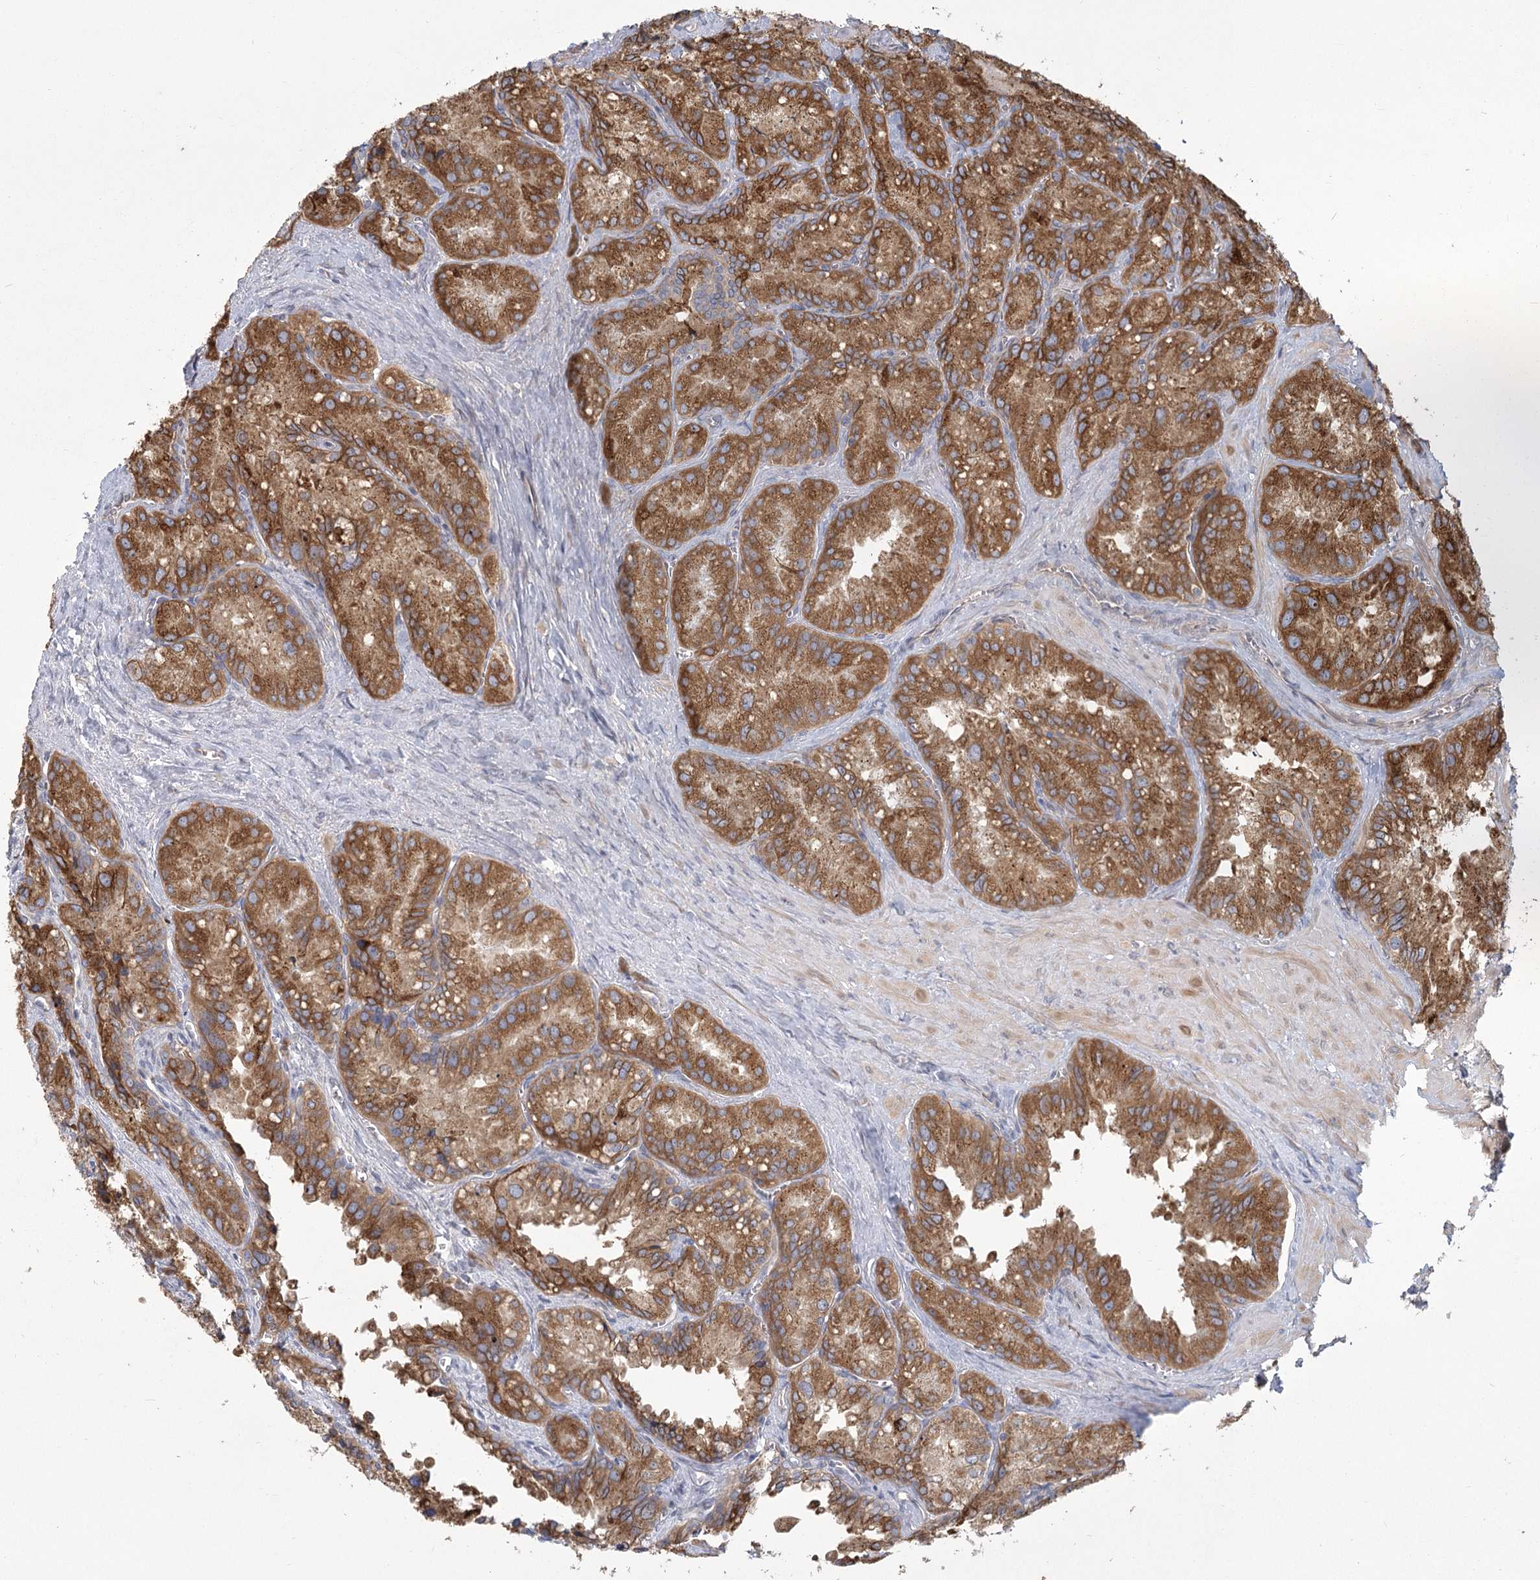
{"staining": {"intensity": "strong", "quantity": ">75%", "location": "cytoplasmic/membranous"}, "tissue": "seminal vesicle", "cell_type": "Glandular cells", "image_type": "normal", "snomed": [{"axis": "morphology", "description": "Normal tissue, NOS"}, {"axis": "topography", "description": "Seminal veicle"}], "caption": "The micrograph reveals immunohistochemical staining of benign seminal vesicle. There is strong cytoplasmic/membranous expression is appreciated in about >75% of glandular cells. The staining is performed using DAB brown chromogen to label protein expression. The nuclei are counter-stained blue using hematoxylin.", "gene": "CNTLN", "patient": {"sex": "male", "age": 62}}